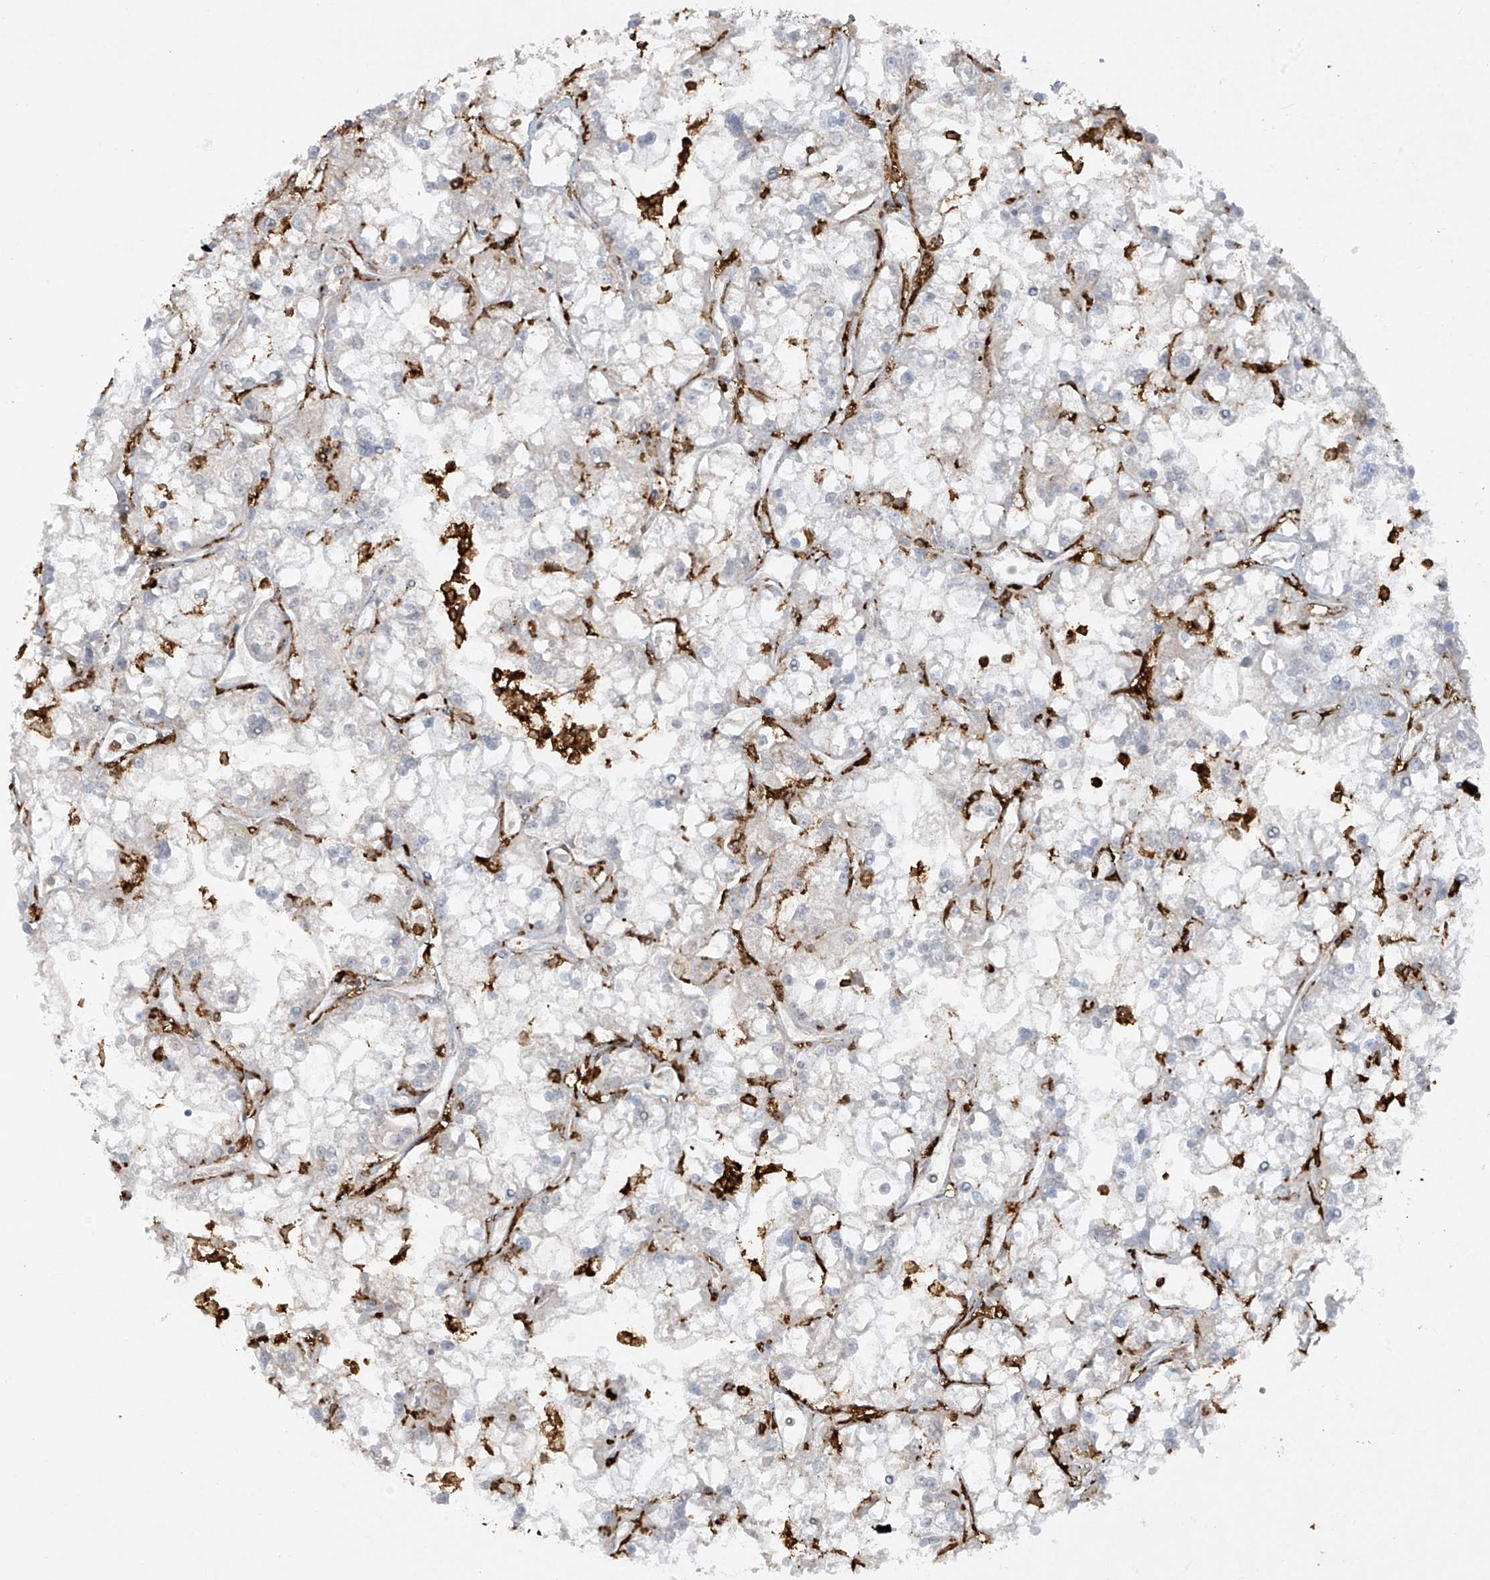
{"staining": {"intensity": "weak", "quantity": "<25%", "location": "cytoplasmic/membranous"}, "tissue": "renal cancer", "cell_type": "Tumor cells", "image_type": "cancer", "snomed": [{"axis": "morphology", "description": "Adenocarcinoma, NOS"}, {"axis": "topography", "description": "Kidney"}], "caption": "Tumor cells show no significant positivity in adenocarcinoma (renal).", "gene": "FCGR3A", "patient": {"sex": "female", "age": 52}}